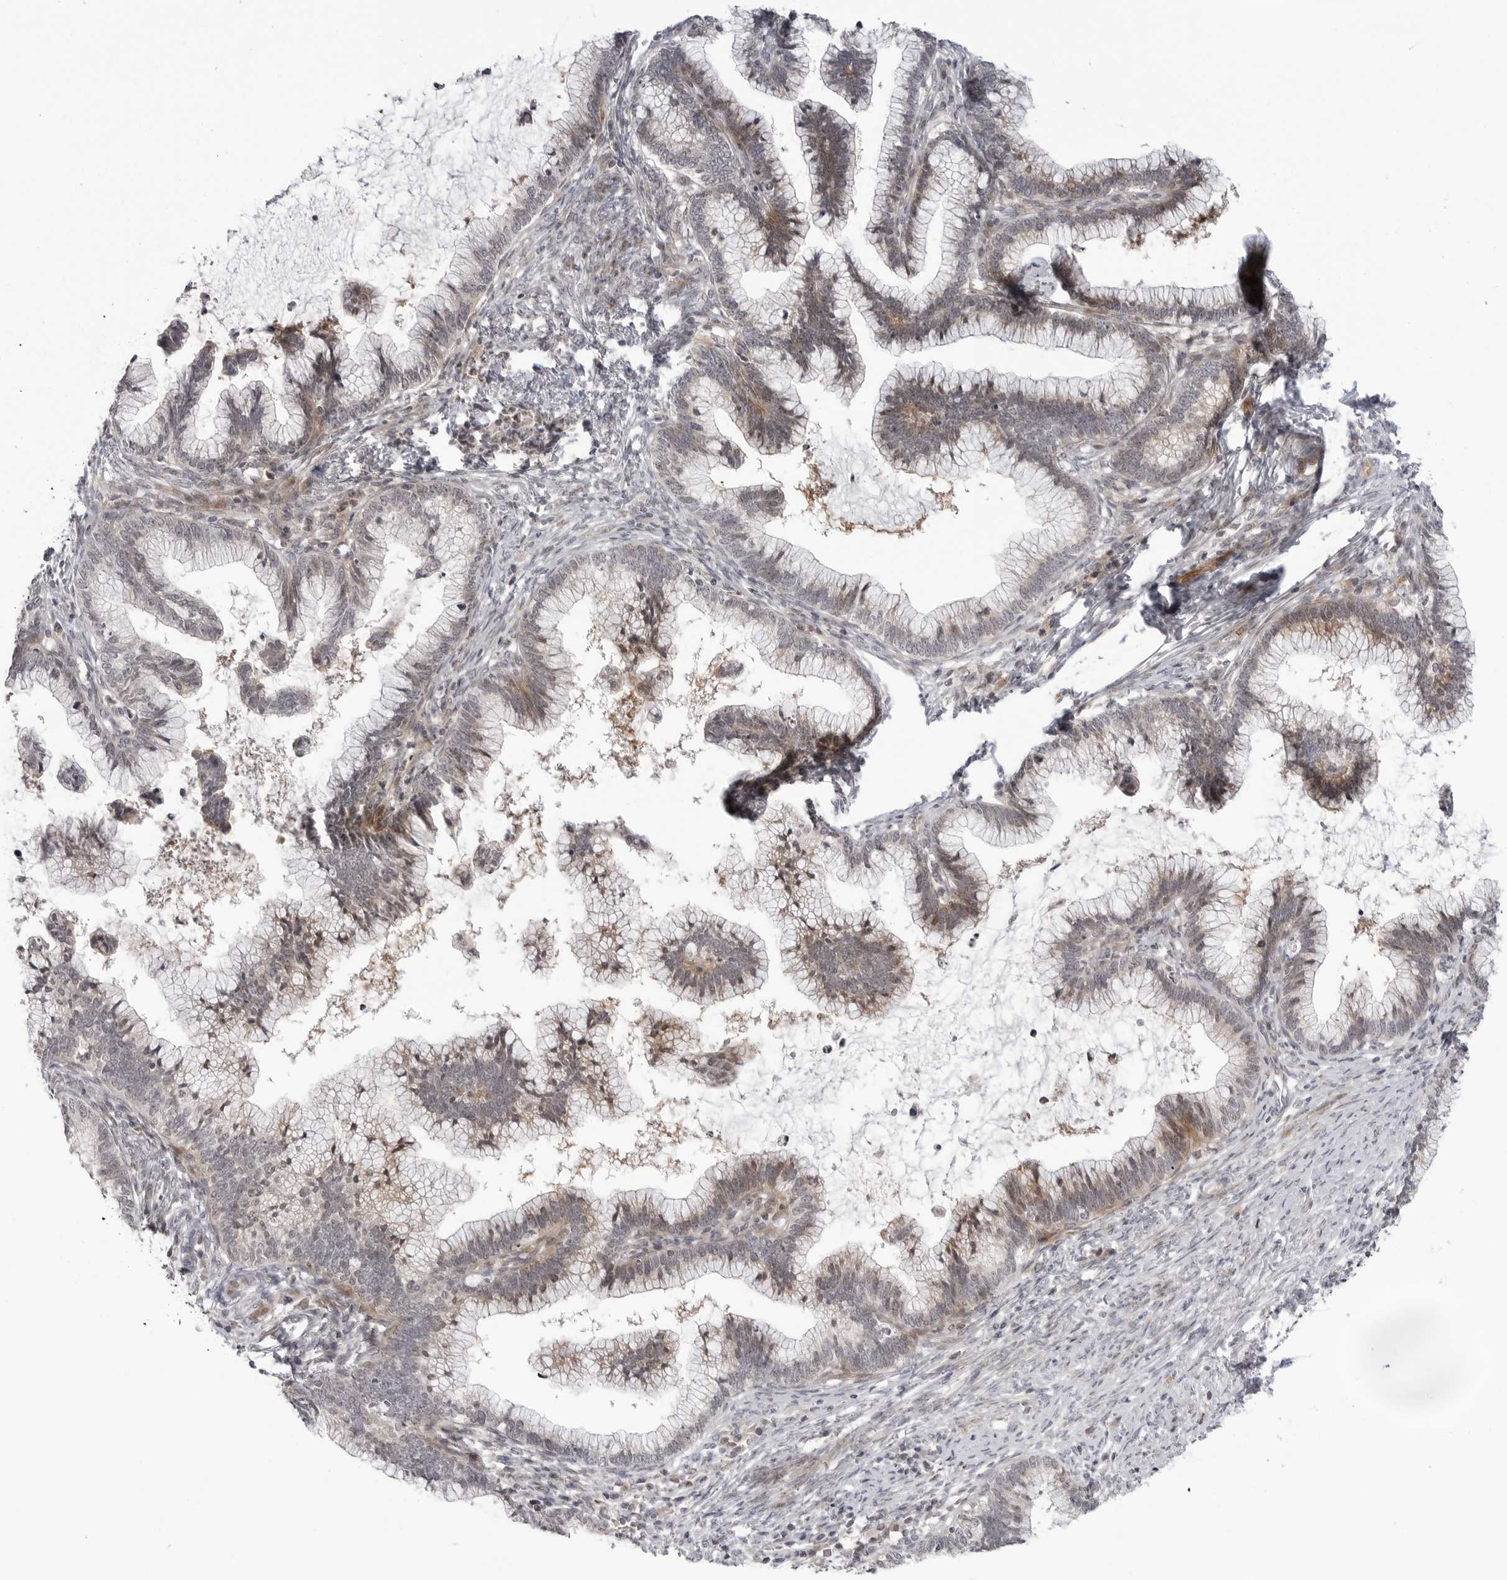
{"staining": {"intensity": "weak", "quantity": "25%-75%", "location": "cytoplasmic/membranous"}, "tissue": "cervical cancer", "cell_type": "Tumor cells", "image_type": "cancer", "snomed": [{"axis": "morphology", "description": "Adenocarcinoma, NOS"}, {"axis": "topography", "description": "Cervix"}], "caption": "IHC histopathology image of cervical cancer (adenocarcinoma) stained for a protein (brown), which displays low levels of weak cytoplasmic/membranous positivity in about 25%-75% of tumor cells.", "gene": "ADAMTS5", "patient": {"sex": "female", "age": 36}}